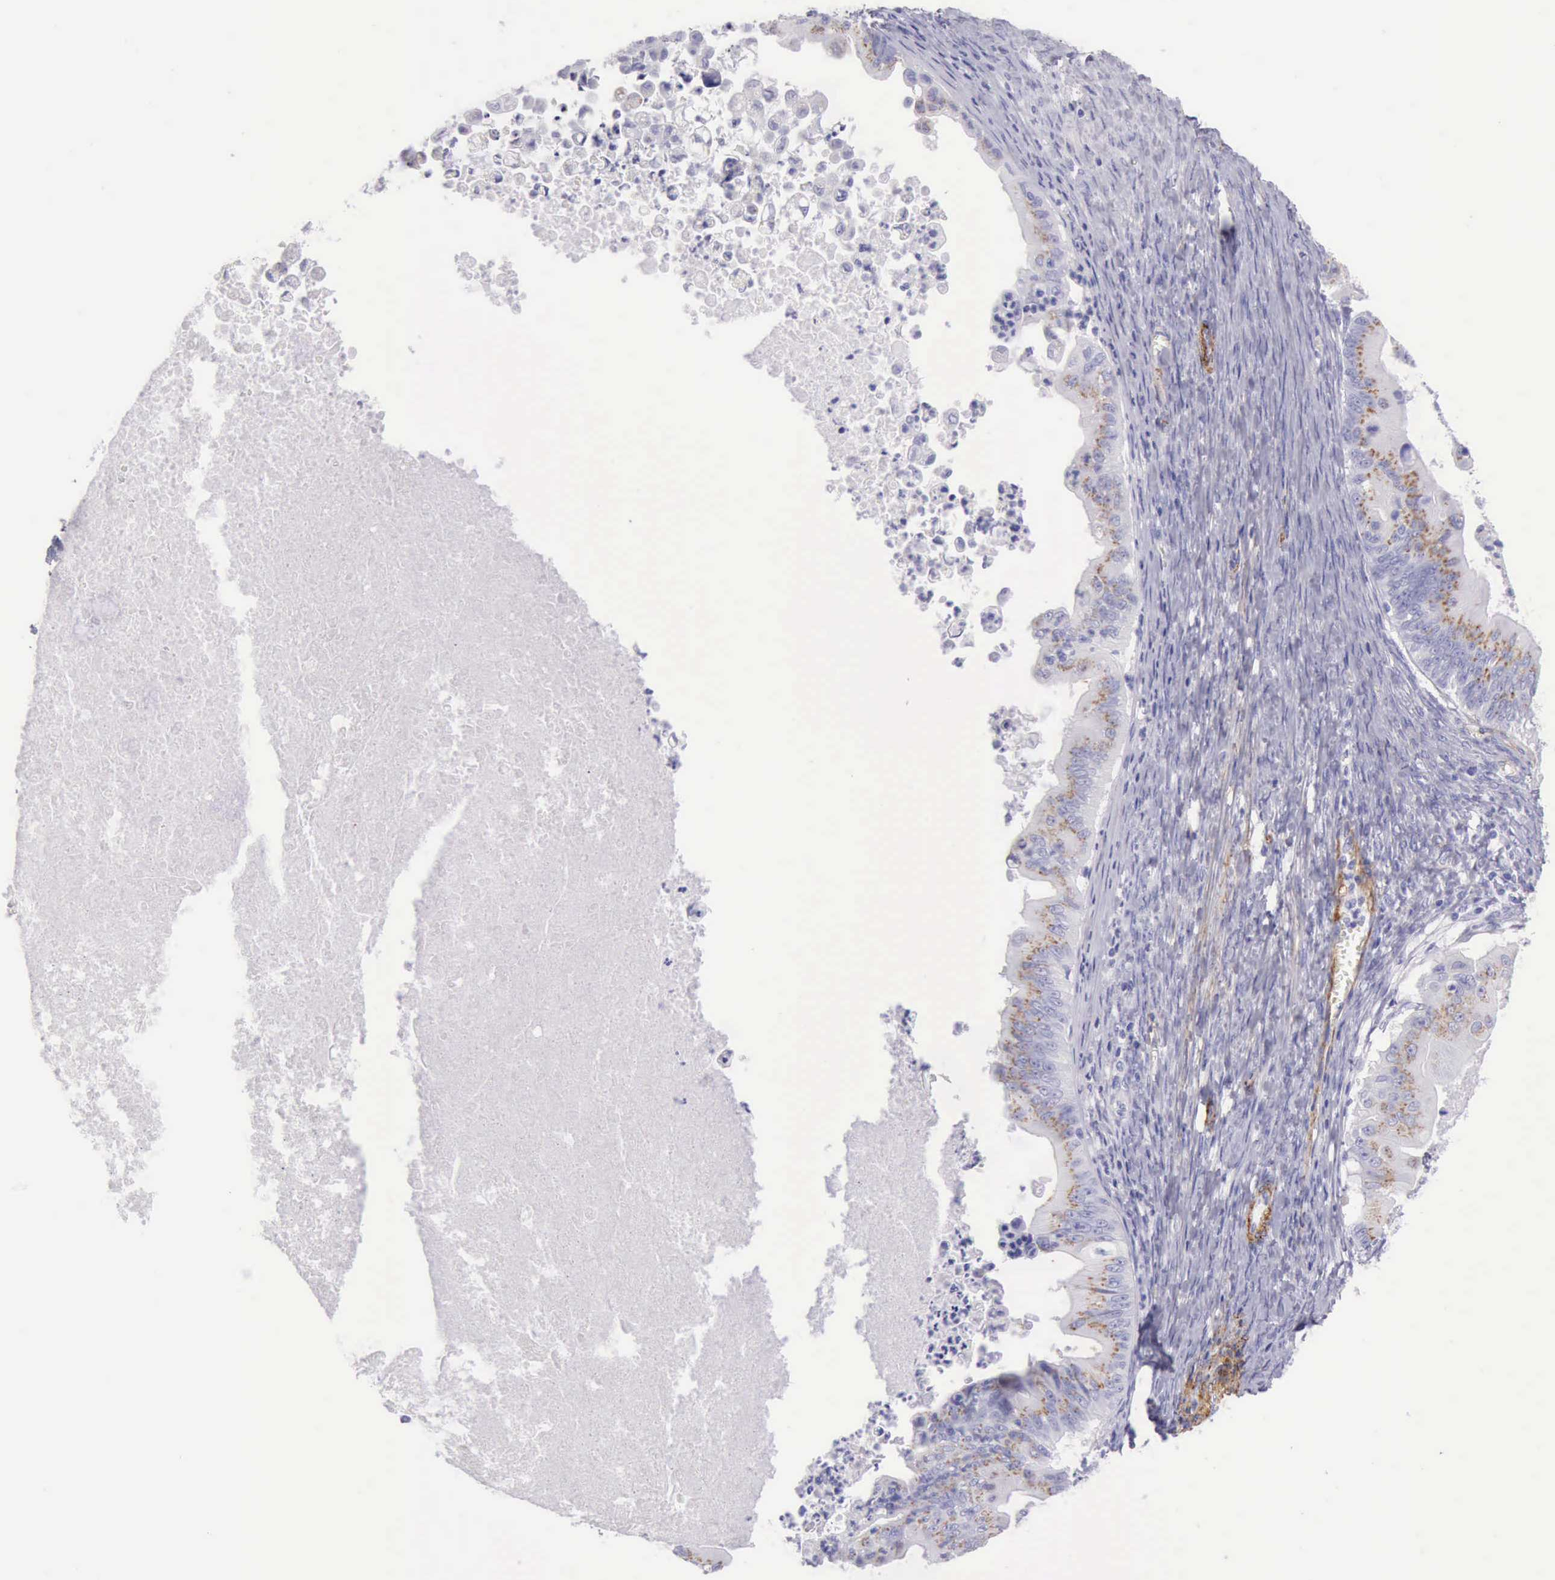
{"staining": {"intensity": "moderate", "quantity": "25%-75%", "location": "cytoplasmic/membranous"}, "tissue": "ovarian cancer", "cell_type": "Tumor cells", "image_type": "cancer", "snomed": [{"axis": "morphology", "description": "Cystadenocarcinoma, mucinous, NOS"}, {"axis": "topography", "description": "Ovary"}], "caption": "High-power microscopy captured an IHC photomicrograph of ovarian mucinous cystadenocarcinoma, revealing moderate cytoplasmic/membranous expression in approximately 25%-75% of tumor cells.", "gene": "AOC3", "patient": {"sex": "female", "age": 37}}